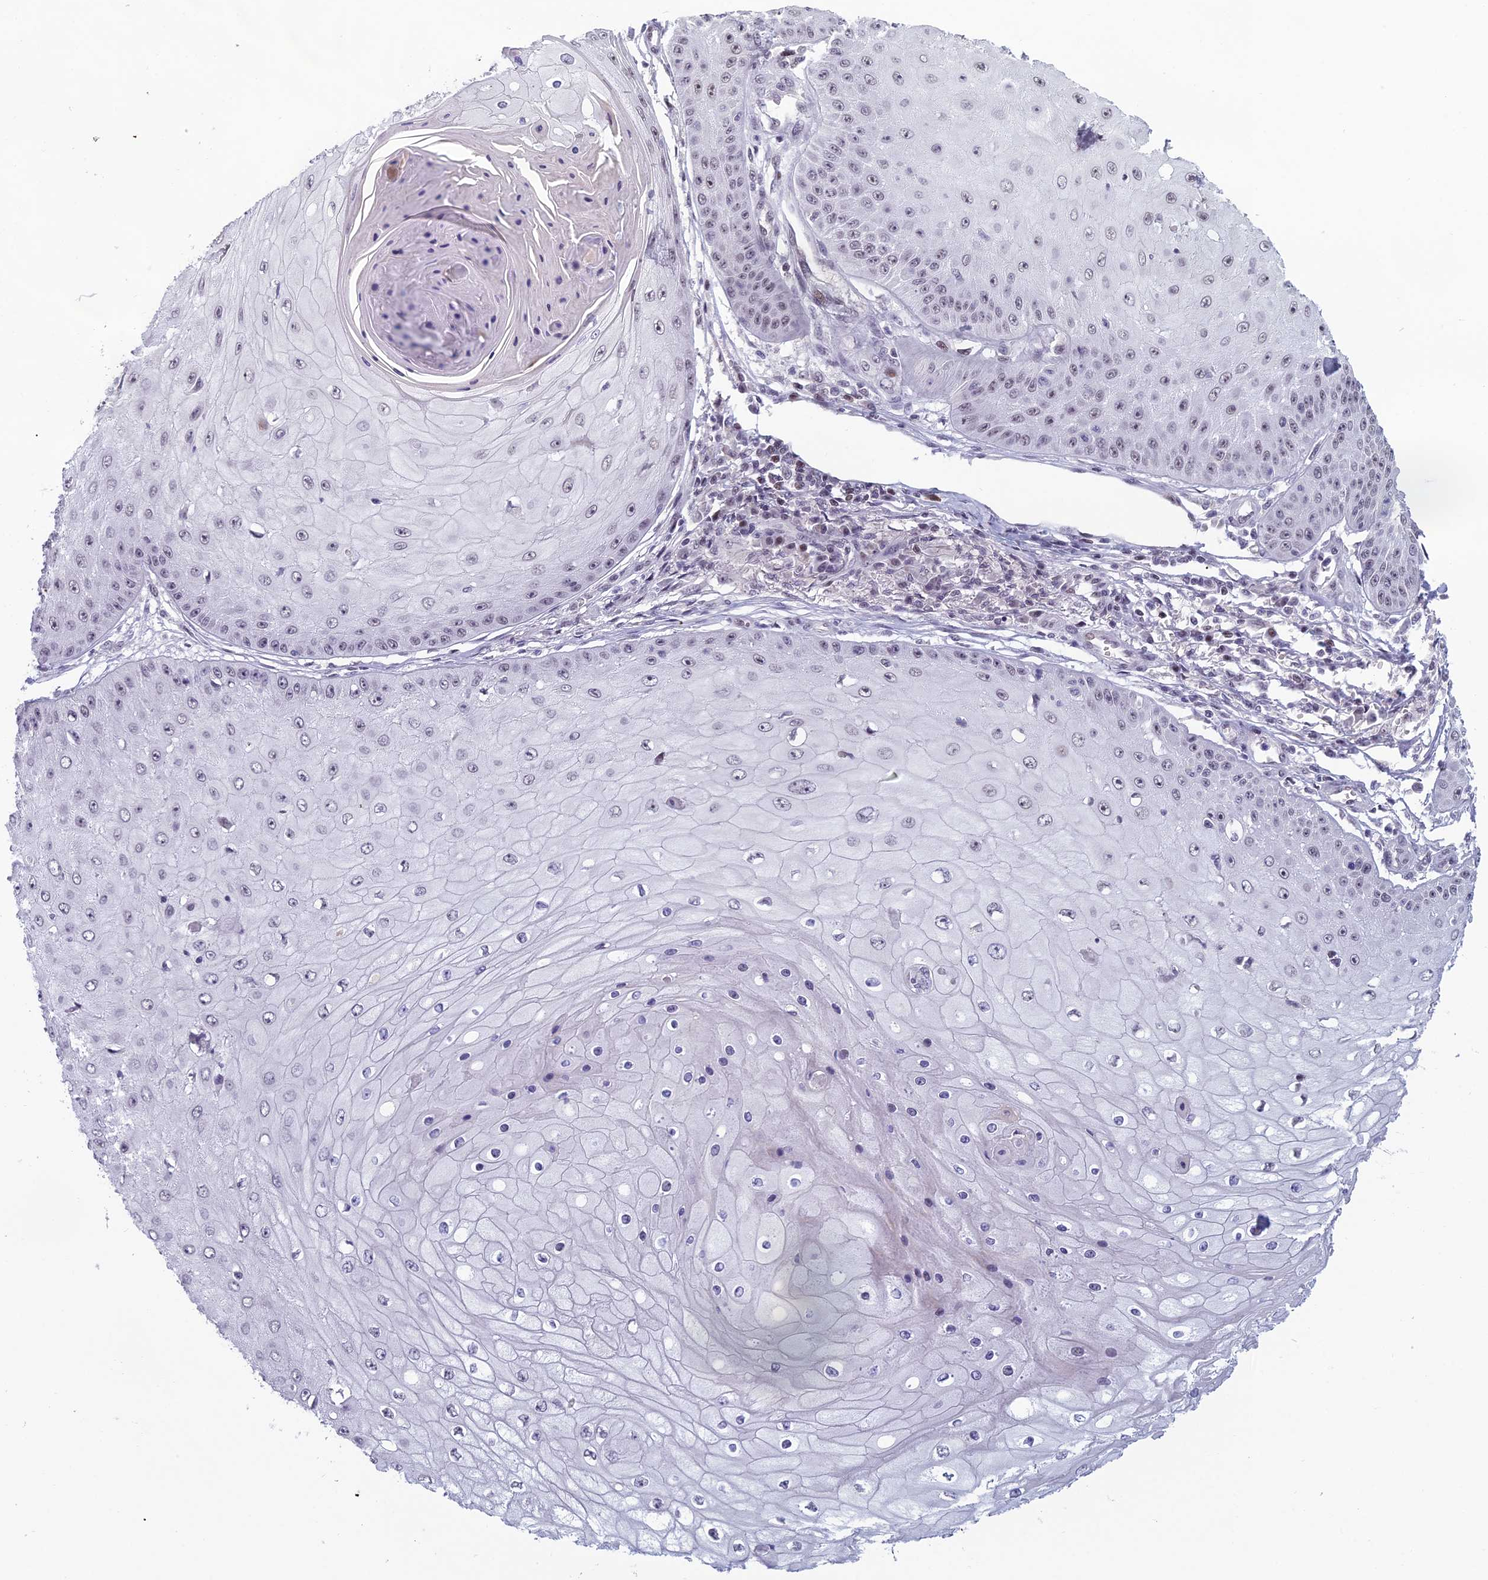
{"staining": {"intensity": "negative", "quantity": "none", "location": "none"}, "tissue": "skin cancer", "cell_type": "Tumor cells", "image_type": "cancer", "snomed": [{"axis": "morphology", "description": "Squamous cell carcinoma, NOS"}, {"axis": "topography", "description": "Skin"}], "caption": "Tumor cells are negative for protein expression in human skin cancer.", "gene": "RGS17", "patient": {"sex": "male", "age": 70}}